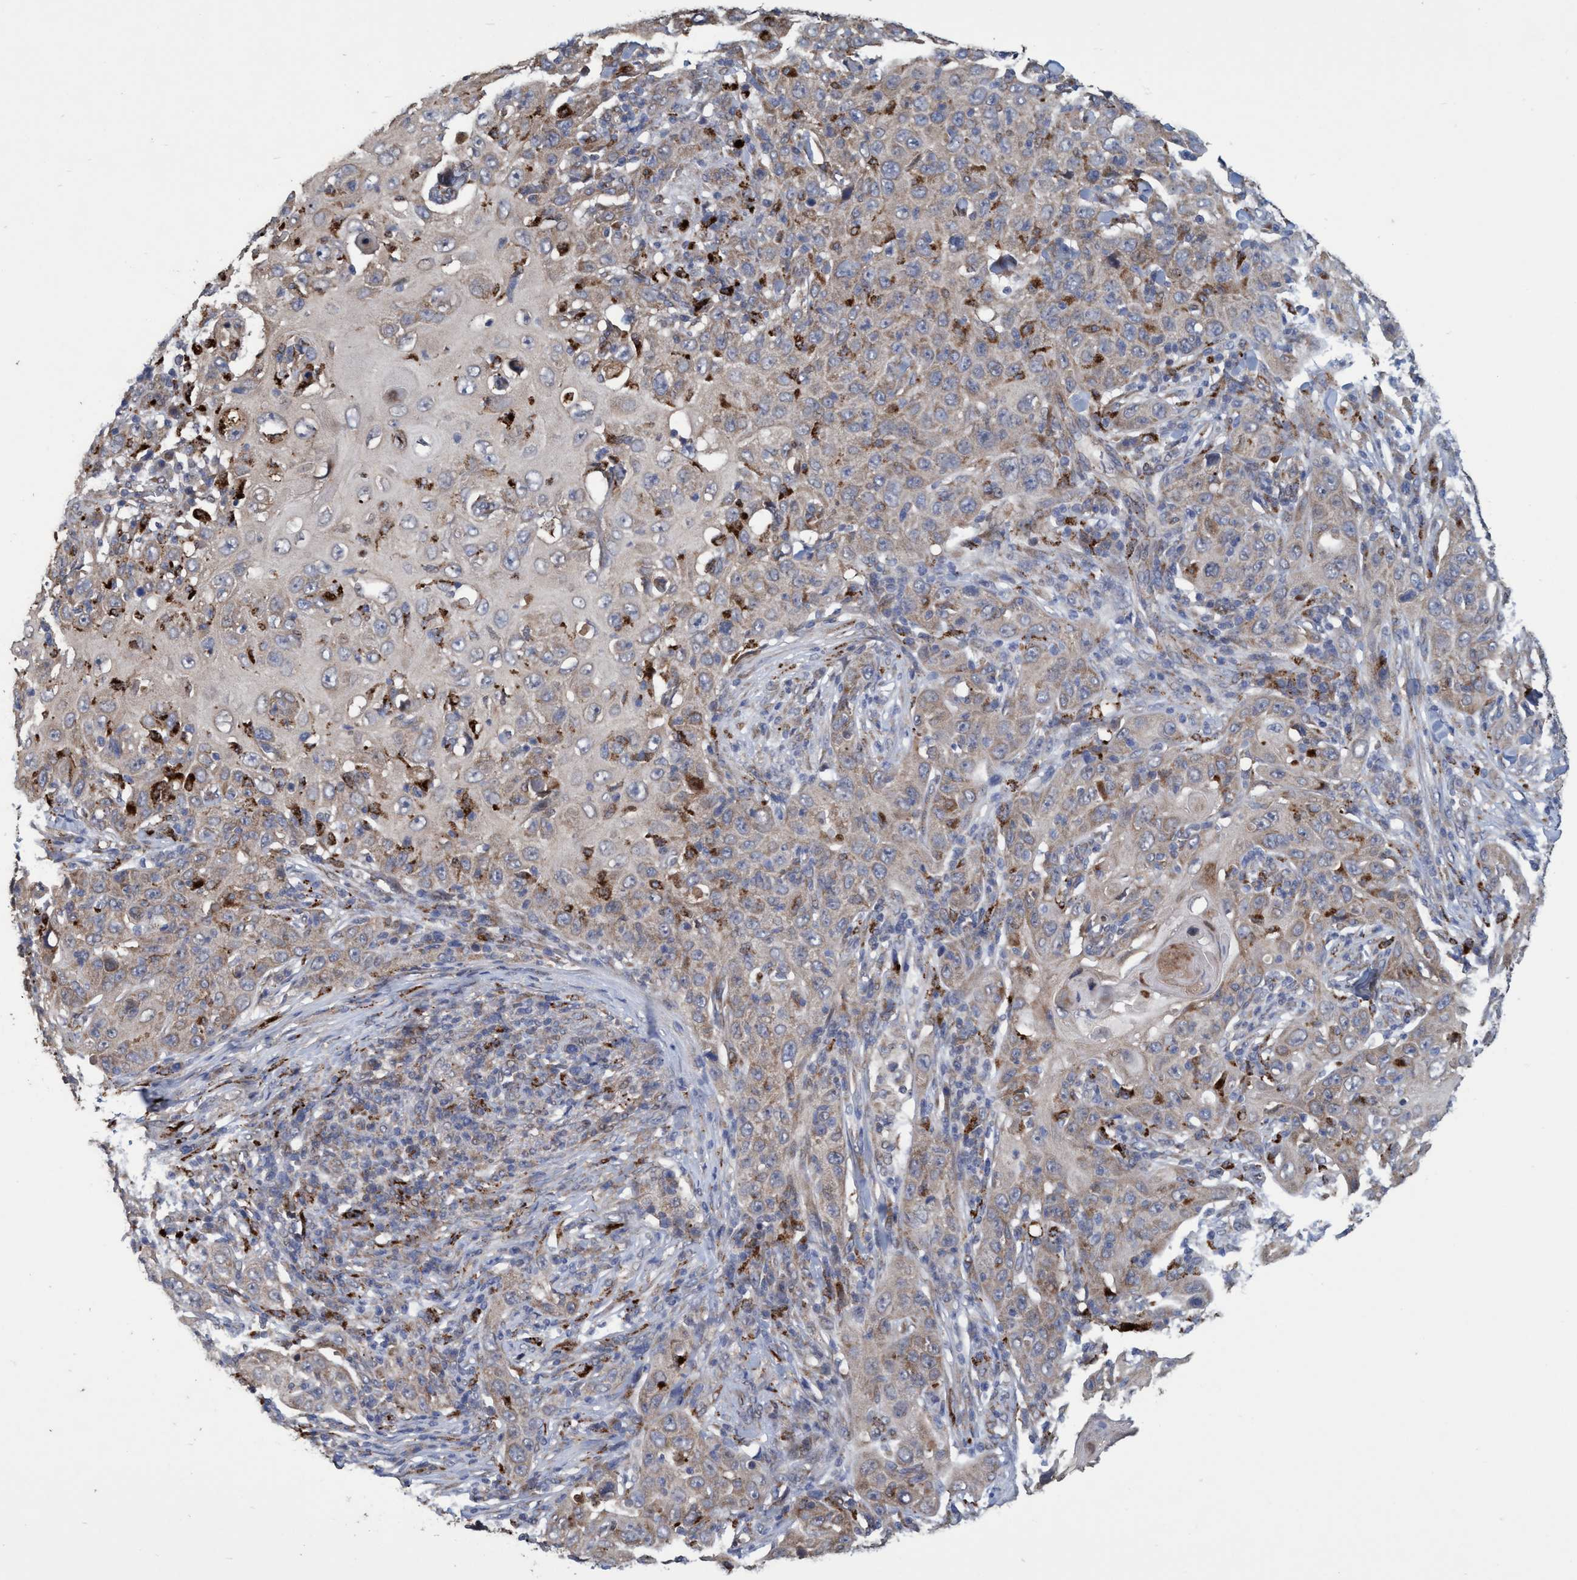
{"staining": {"intensity": "weak", "quantity": ">75%", "location": "cytoplasmic/membranous"}, "tissue": "skin cancer", "cell_type": "Tumor cells", "image_type": "cancer", "snomed": [{"axis": "morphology", "description": "Squamous cell carcinoma, NOS"}, {"axis": "topography", "description": "Skin"}], "caption": "Human skin cancer (squamous cell carcinoma) stained with a protein marker reveals weak staining in tumor cells.", "gene": "BBS9", "patient": {"sex": "female", "age": 88}}